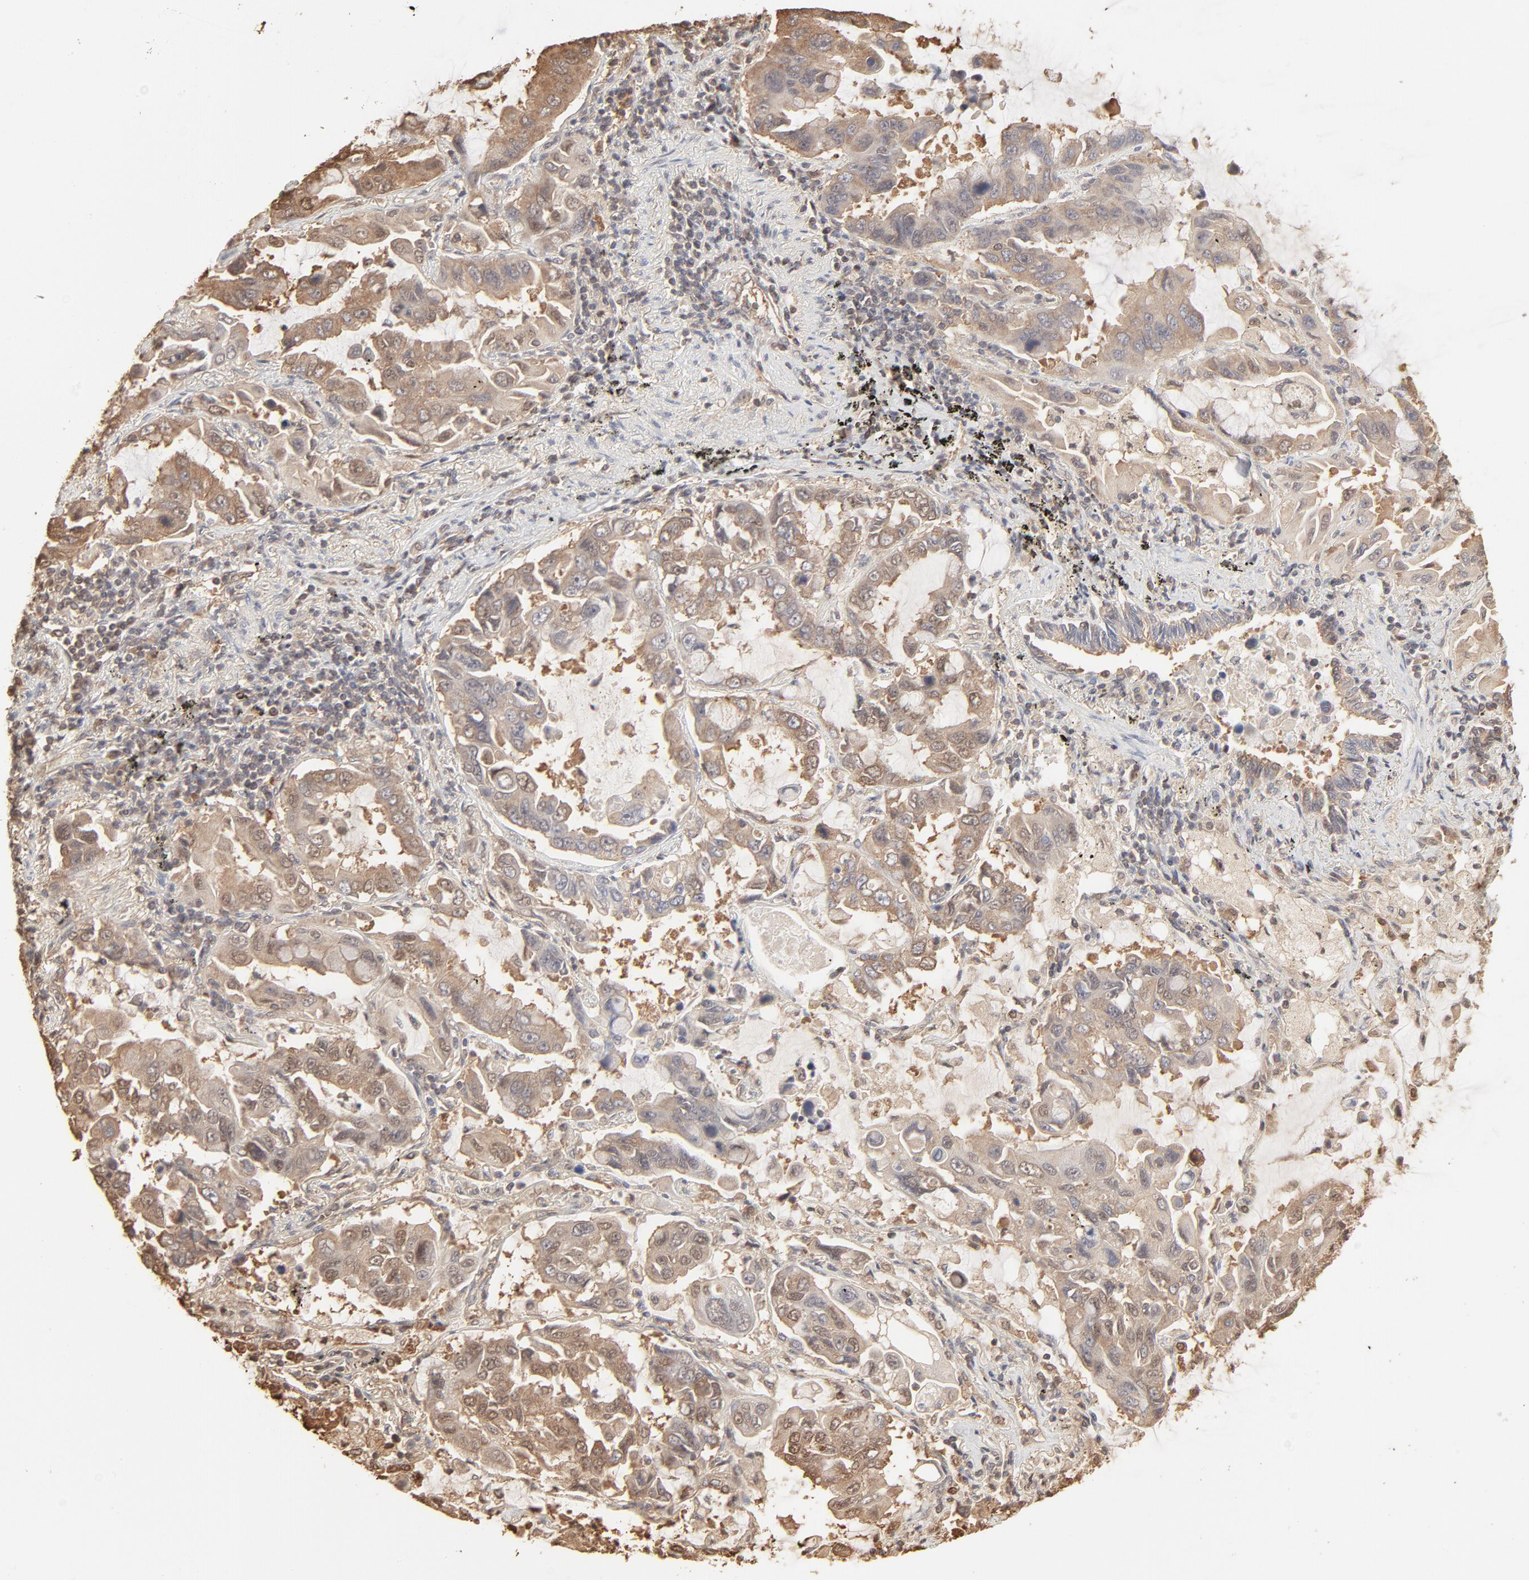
{"staining": {"intensity": "weak", "quantity": ">75%", "location": "cytoplasmic/membranous"}, "tissue": "lung cancer", "cell_type": "Tumor cells", "image_type": "cancer", "snomed": [{"axis": "morphology", "description": "Adenocarcinoma, NOS"}, {"axis": "topography", "description": "Lung"}], "caption": "Lung adenocarcinoma was stained to show a protein in brown. There is low levels of weak cytoplasmic/membranous staining in about >75% of tumor cells.", "gene": "PPP2CA", "patient": {"sex": "male", "age": 64}}